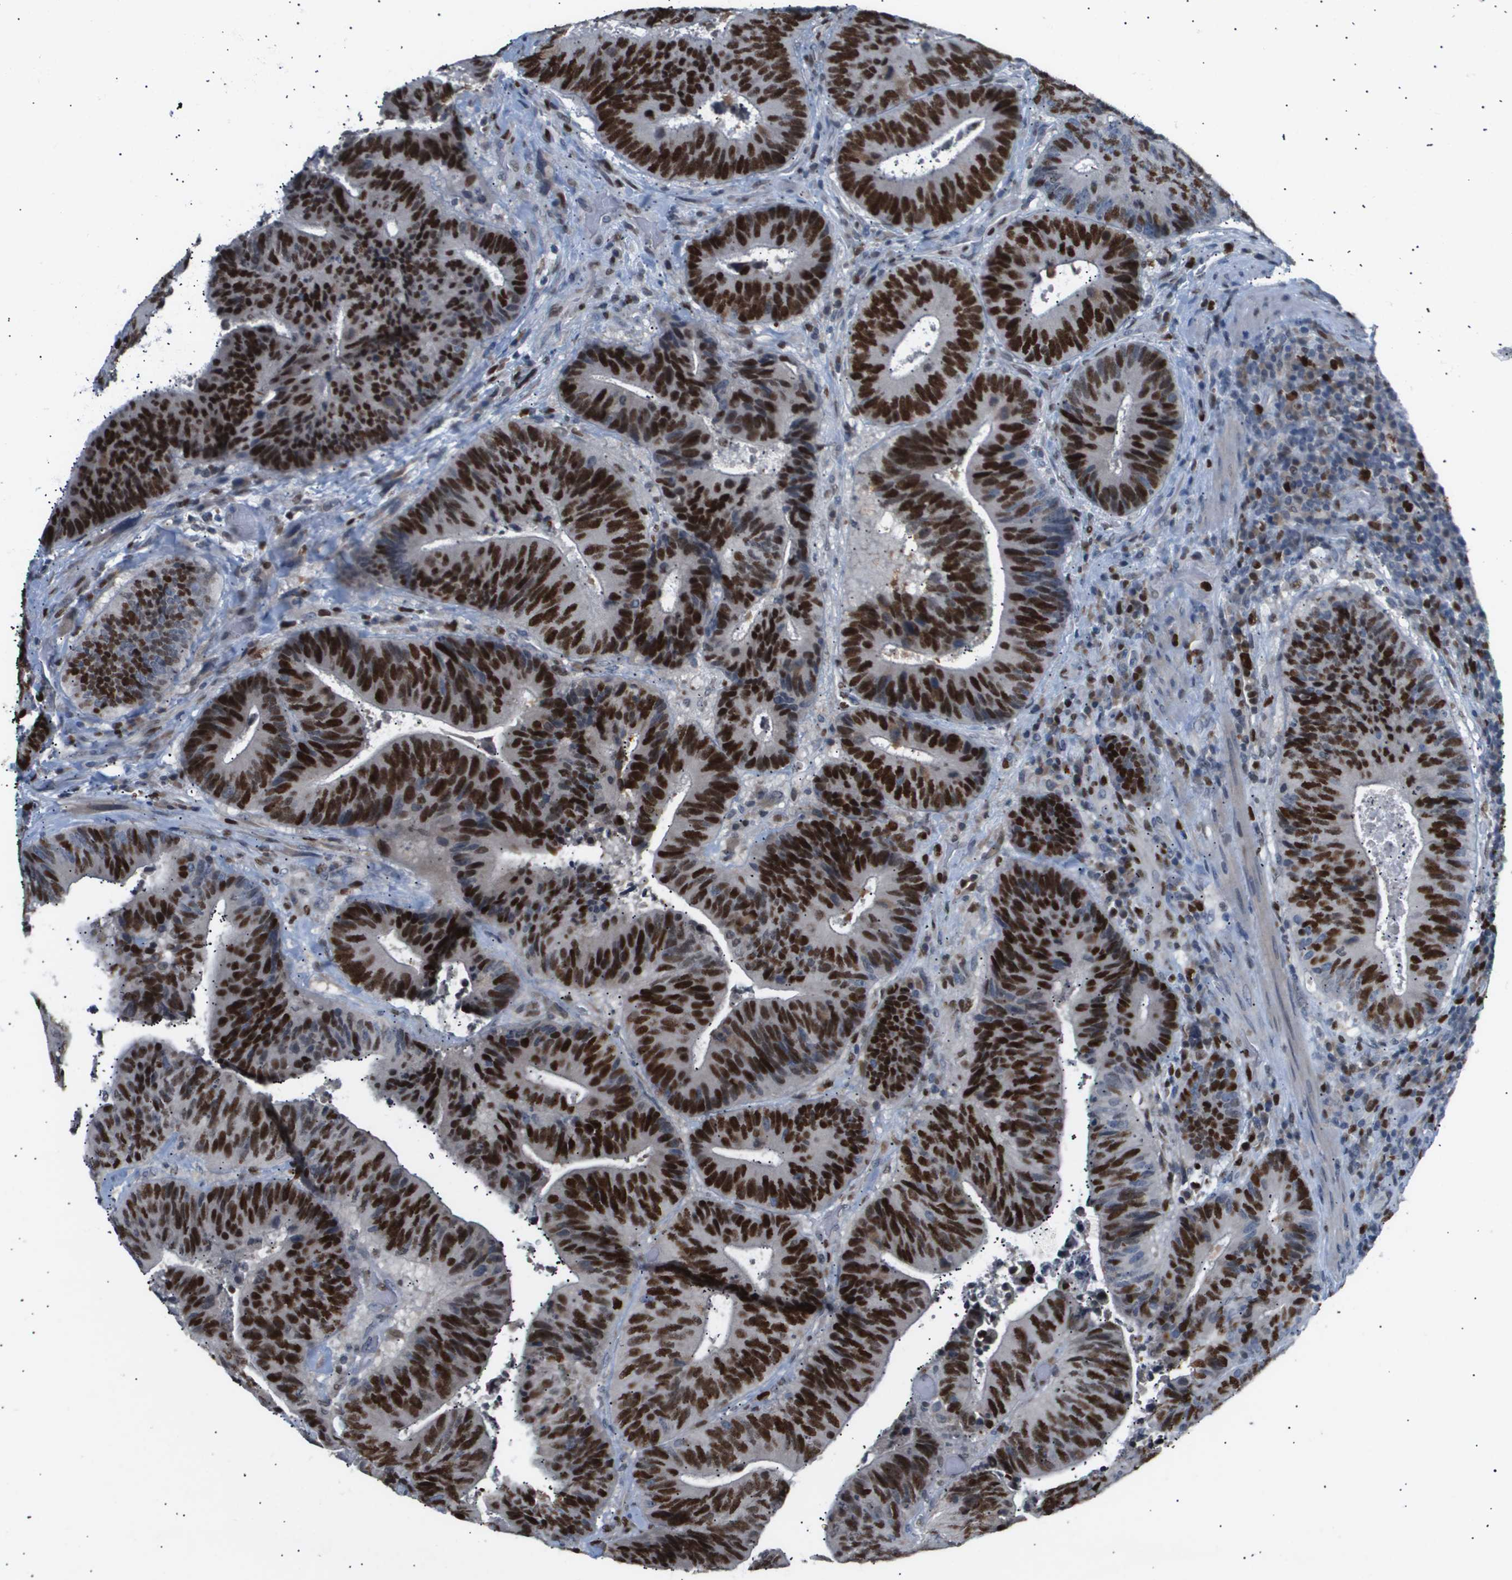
{"staining": {"intensity": "strong", "quantity": ">75%", "location": "nuclear"}, "tissue": "colorectal cancer", "cell_type": "Tumor cells", "image_type": "cancer", "snomed": [{"axis": "morphology", "description": "Adenocarcinoma, NOS"}, {"axis": "topography", "description": "Rectum"}], "caption": "Immunohistochemistry (IHC) image of neoplastic tissue: human colorectal cancer (adenocarcinoma) stained using immunohistochemistry reveals high levels of strong protein expression localized specifically in the nuclear of tumor cells, appearing as a nuclear brown color.", "gene": "ANAPC2", "patient": {"sex": "male", "age": 72}}